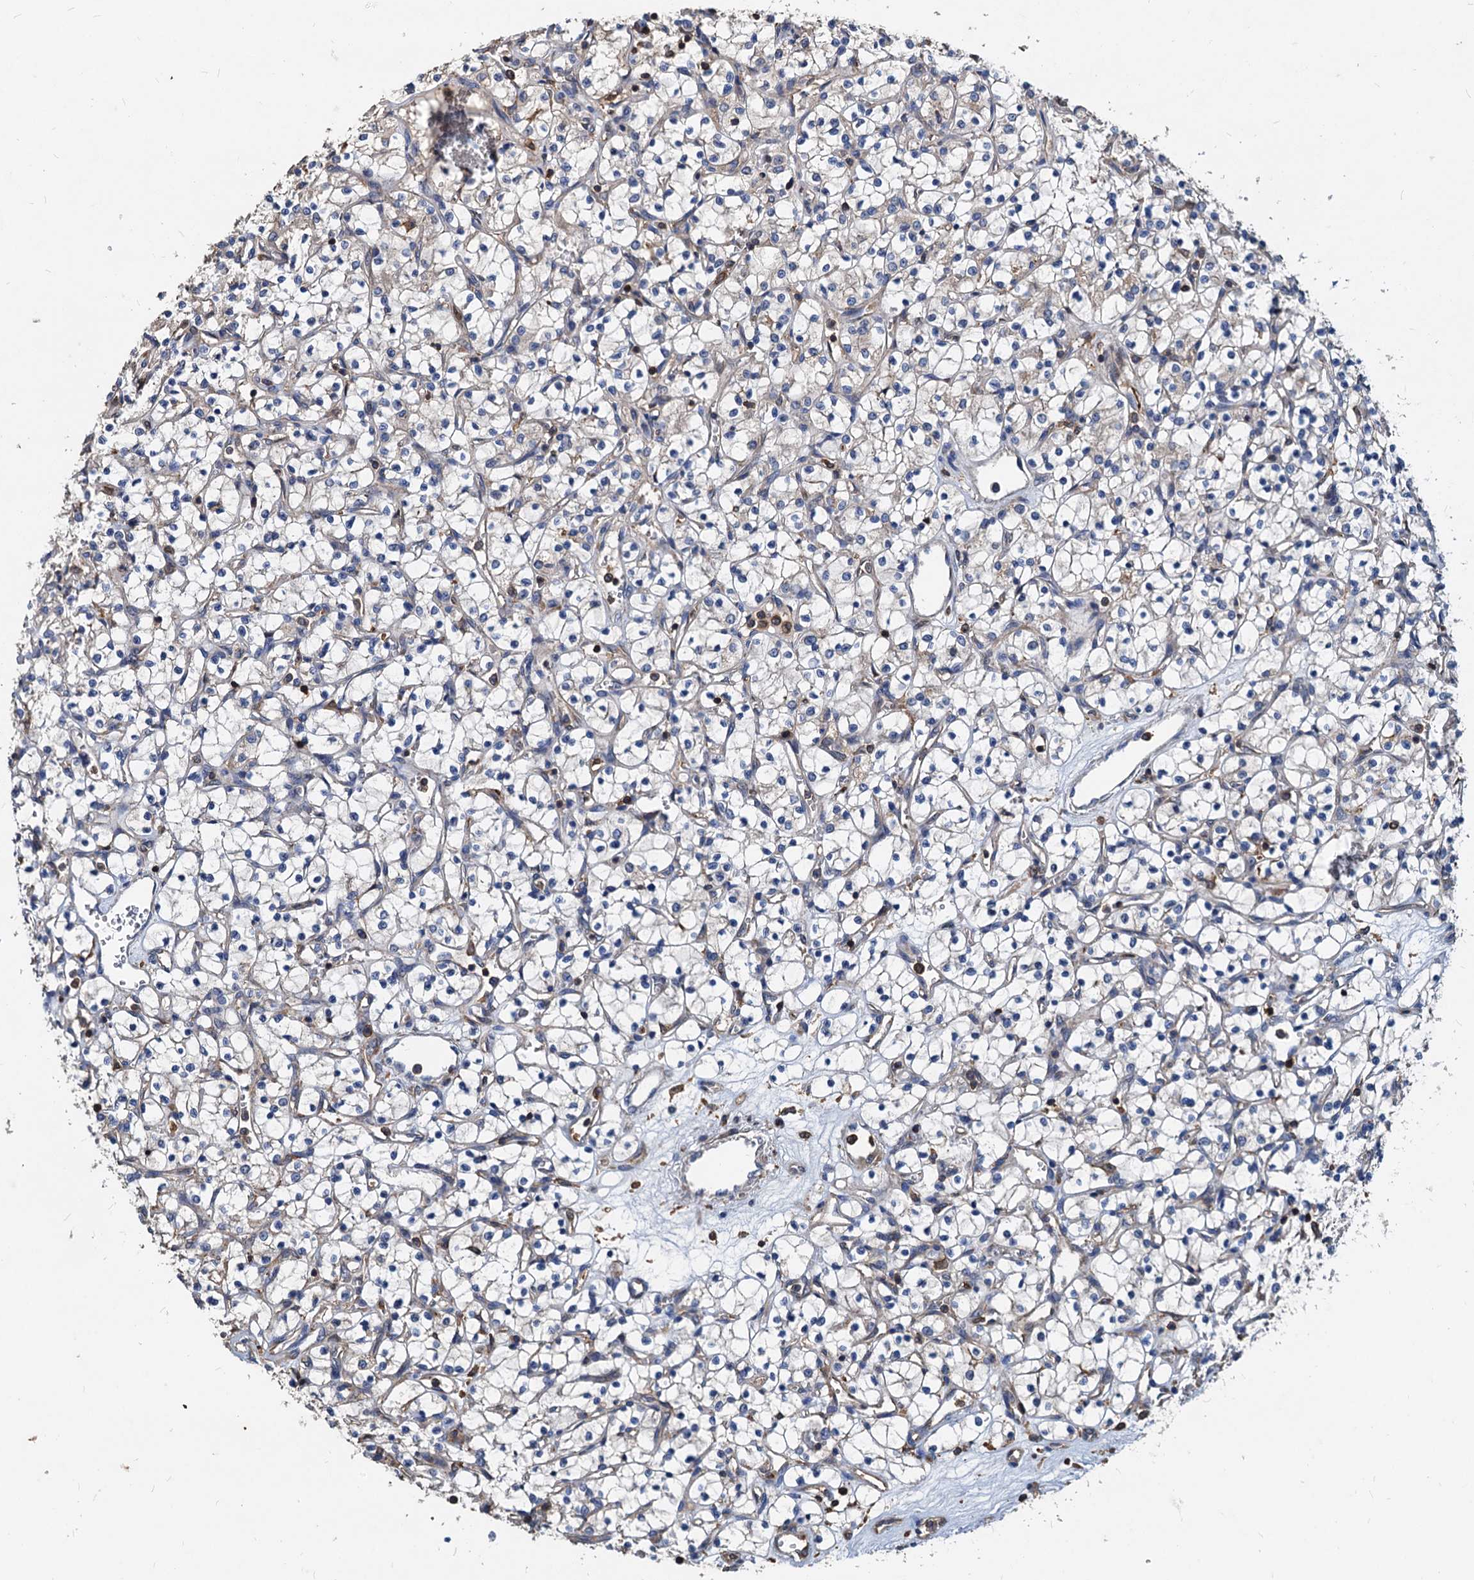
{"staining": {"intensity": "weak", "quantity": "<25%", "location": "cytoplasmic/membranous"}, "tissue": "renal cancer", "cell_type": "Tumor cells", "image_type": "cancer", "snomed": [{"axis": "morphology", "description": "Adenocarcinoma, NOS"}, {"axis": "topography", "description": "Kidney"}], "caption": "IHC of renal cancer exhibits no expression in tumor cells.", "gene": "LCP2", "patient": {"sex": "female", "age": 69}}